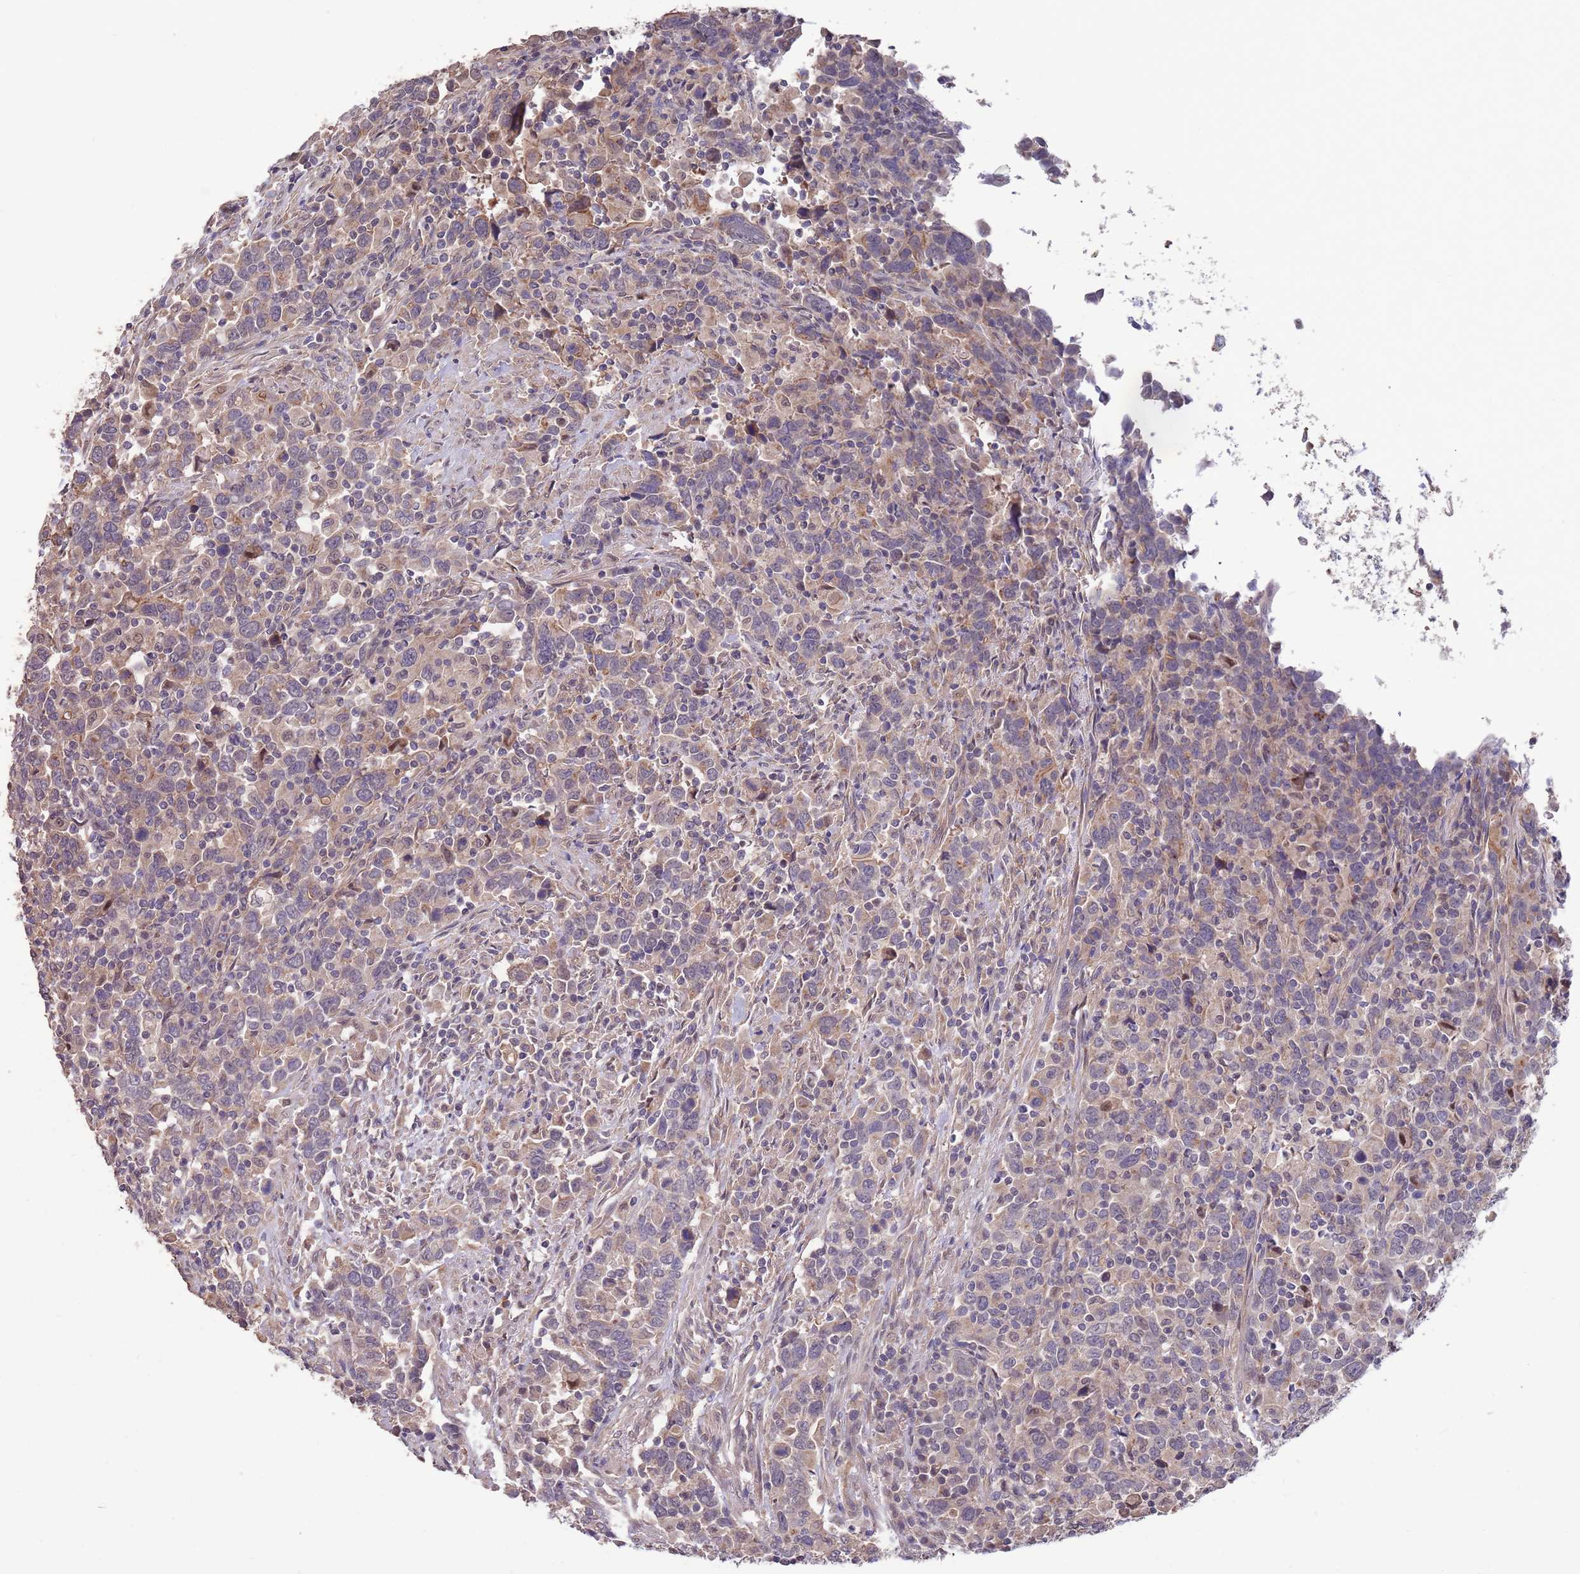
{"staining": {"intensity": "weak", "quantity": "25%-75%", "location": "cytoplasmic/membranous"}, "tissue": "urothelial cancer", "cell_type": "Tumor cells", "image_type": "cancer", "snomed": [{"axis": "morphology", "description": "Urothelial carcinoma, High grade"}, {"axis": "topography", "description": "Urinary bladder"}], "caption": "Protein staining of high-grade urothelial carcinoma tissue displays weak cytoplasmic/membranous positivity in about 25%-75% of tumor cells. (brown staining indicates protein expression, while blue staining denotes nuclei).", "gene": "MARVELD2", "patient": {"sex": "male", "age": 61}}